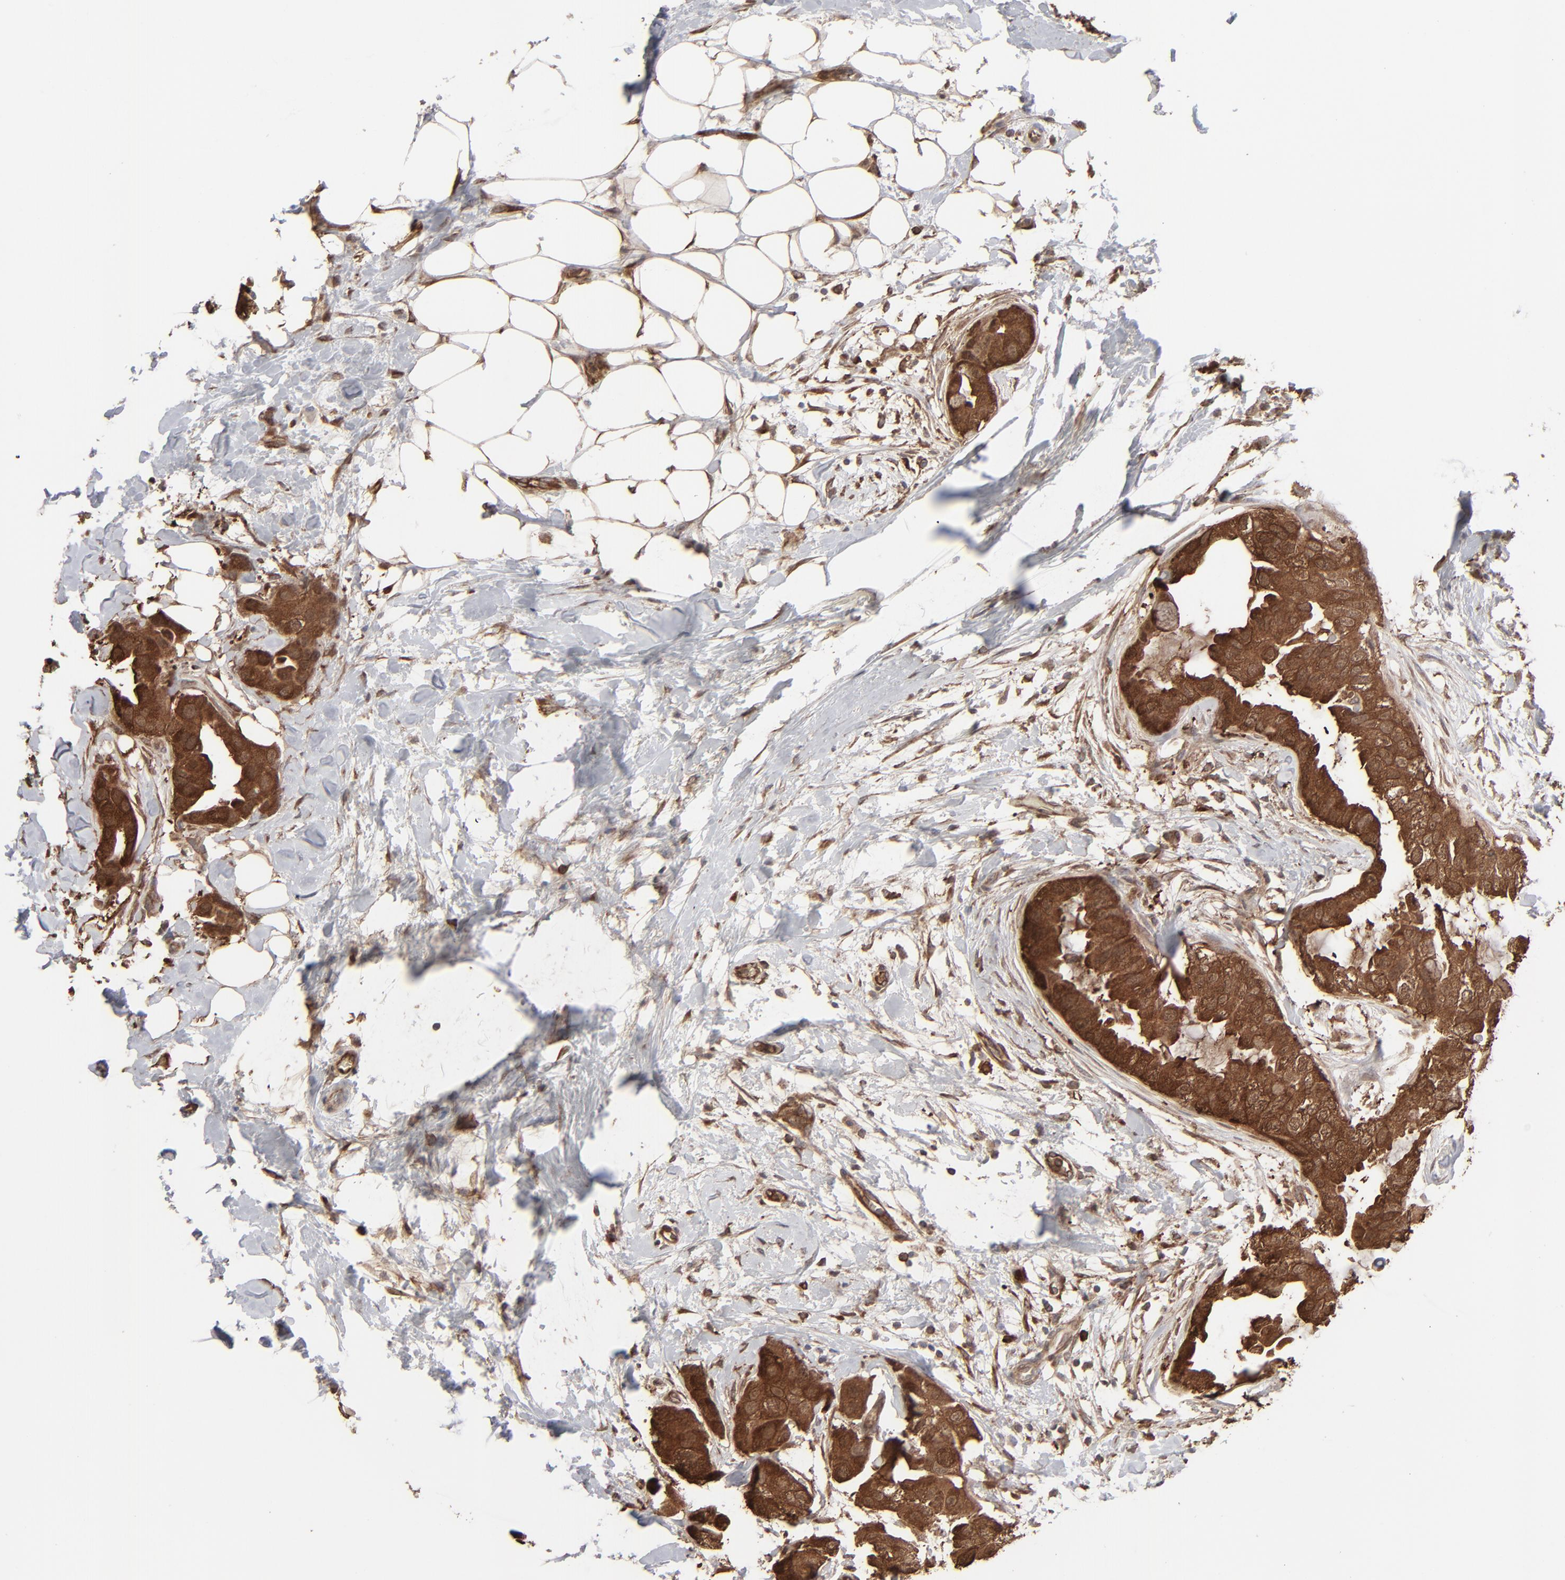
{"staining": {"intensity": "strong", "quantity": ">75%", "location": "cytoplasmic/membranous,nuclear"}, "tissue": "breast cancer", "cell_type": "Tumor cells", "image_type": "cancer", "snomed": [{"axis": "morphology", "description": "Duct carcinoma"}, {"axis": "topography", "description": "Breast"}], "caption": "Intraductal carcinoma (breast) stained with a brown dye shows strong cytoplasmic/membranous and nuclear positive expression in about >75% of tumor cells.", "gene": "NME1-NME2", "patient": {"sex": "female", "age": 40}}